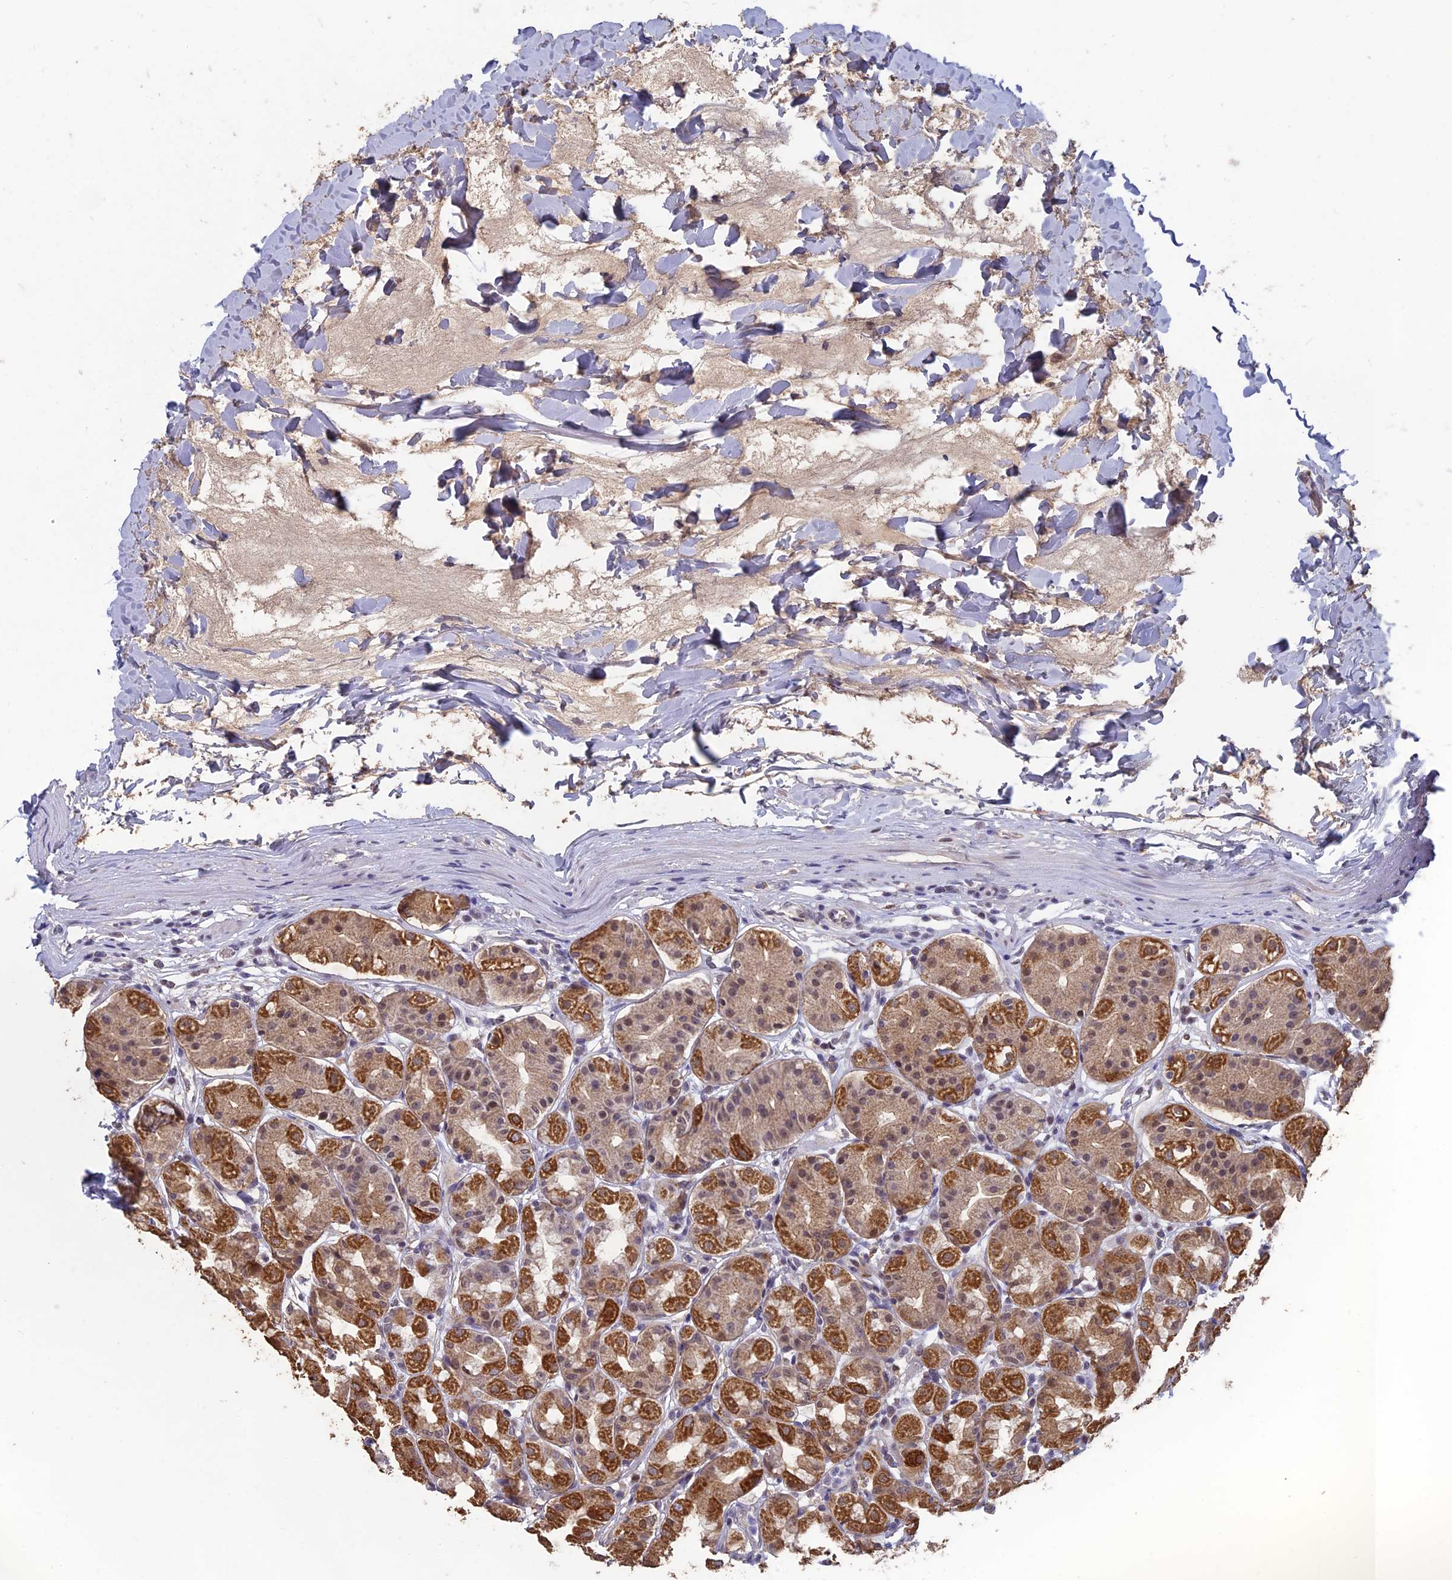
{"staining": {"intensity": "moderate", "quantity": "25%-75%", "location": "cytoplasmic/membranous"}, "tissue": "stomach", "cell_type": "Glandular cells", "image_type": "normal", "snomed": [{"axis": "morphology", "description": "Normal tissue, NOS"}, {"axis": "topography", "description": "Stomach"}, {"axis": "topography", "description": "Stomach, lower"}], "caption": "Immunohistochemistry (IHC) micrograph of unremarkable human stomach stained for a protein (brown), which reveals medium levels of moderate cytoplasmic/membranous staining in approximately 25%-75% of glandular cells.", "gene": "MT", "patient": {"sex": "female", "age": 56}}